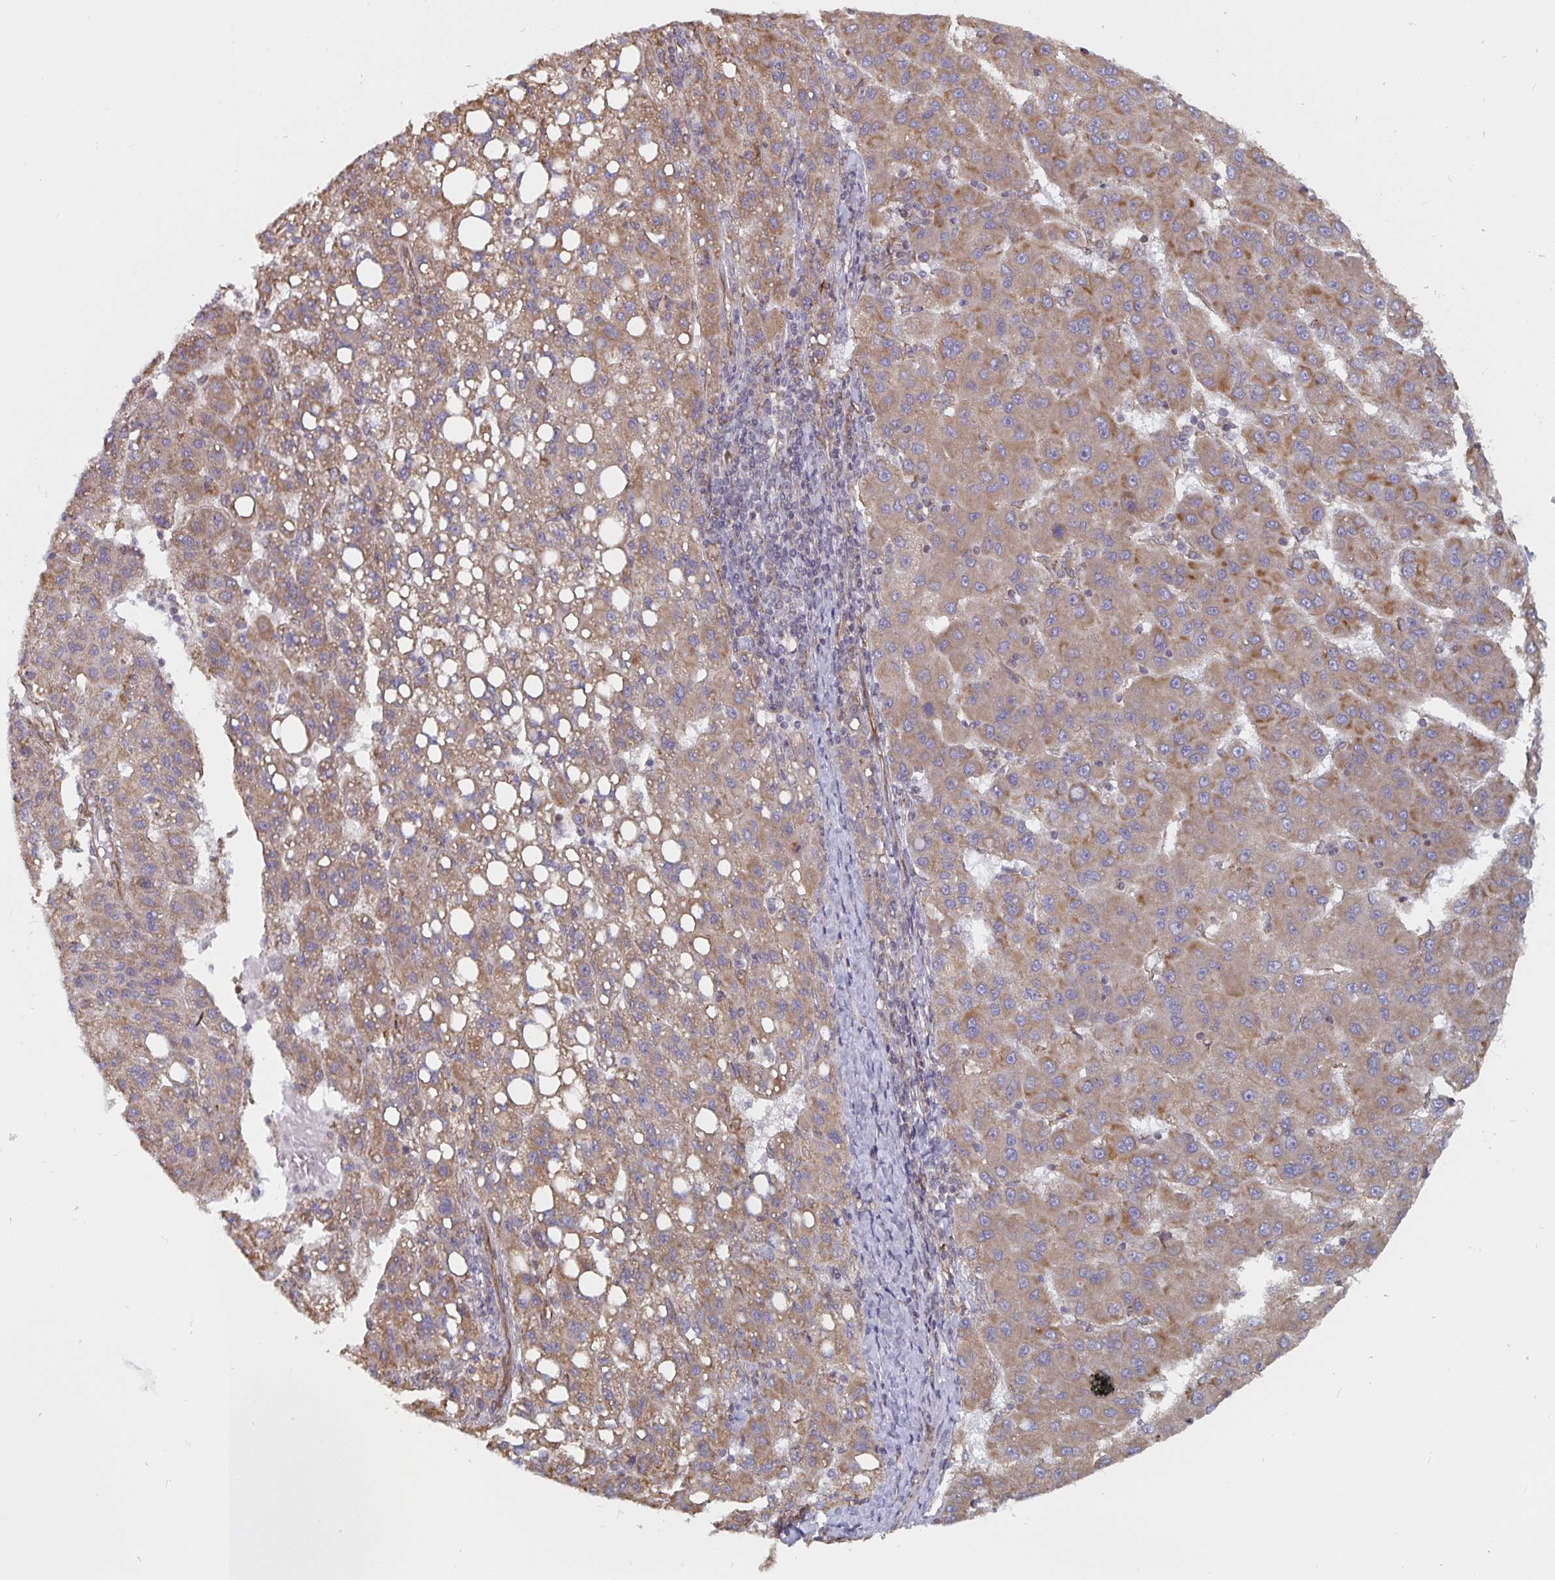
{"staining": {"intensity": "weak", "quantity": ">75%", "location": "cytoplasmic/membranous"}, "tissue": "liver cancer", "cell_type": "Tumor cells", "image_type": "cancer", "snomed": [{"axis": "morphology", "description": "Carcinoma, Hepatocellular, NOS"}, {"axis": "topography", "description": "Liver"}], "caption": "Approximately >75% of tumor cells in human liver cancer display weak cytoplasmic/membranous protein positivity as visualized by brown immunohistochemical staining.", "gene": "BCAP29", "patient": {"sex": "female", "age": 82}}